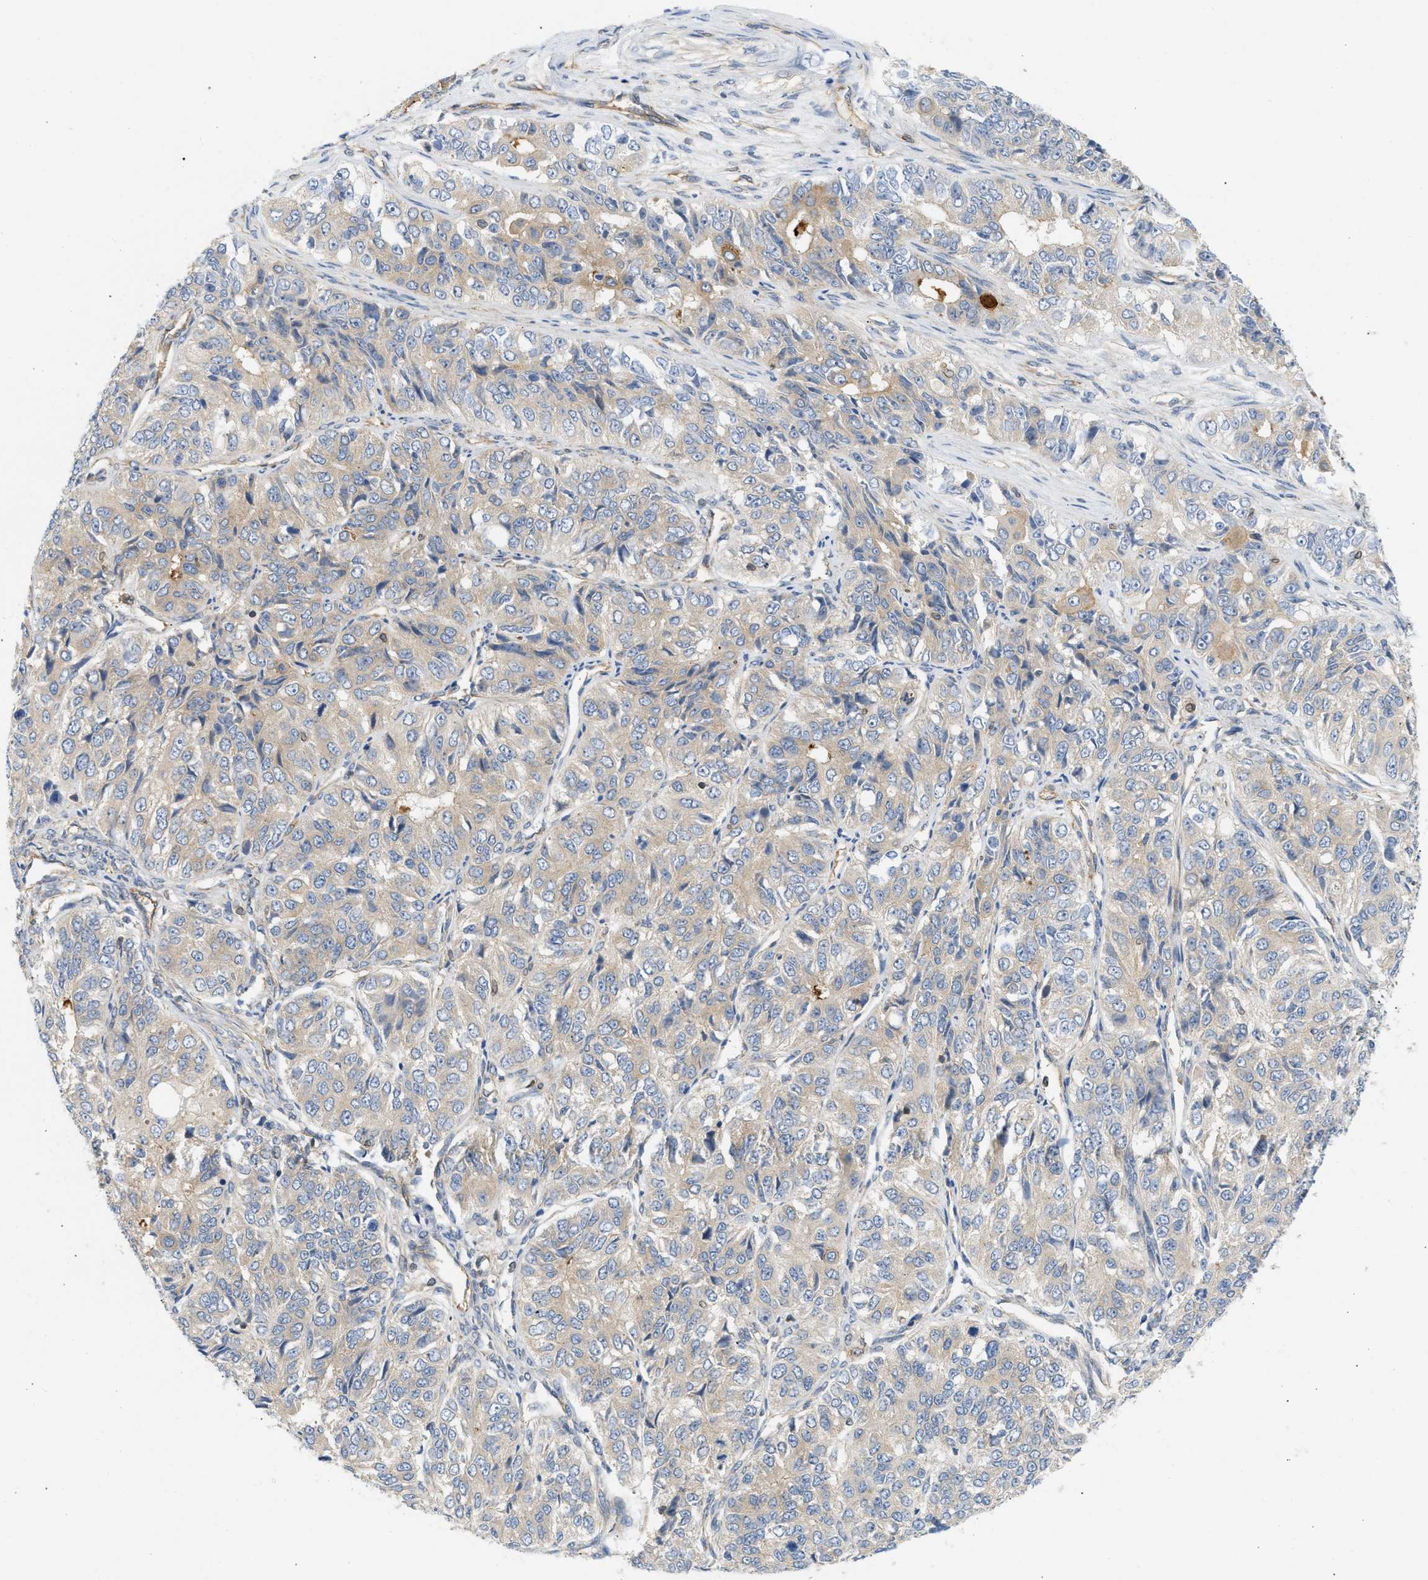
{"staining": {"intensity": "weak", "quantity": ">75%", "location": "cytoplasmic/membranous"}, "tissue": "ovarian cancer", "cell_type": "Tumor cells", "image_type": "cancer", "snomed": [{"axis": "morphology", "description": "Carcinoma, endometroid"}, {"axis": "topography", "description": "Ovary"}], "caption": "Protein analysis of ovarian cancer (endometroid carcinoma) tissue displays weak cytoplasmic/membranous staining in approximately >75% of tumor cells. The protein is shown in brown color, while the nuclei are stained blue.", "gene": "STRN", "patient": {"sex": "female", "age": 51}}